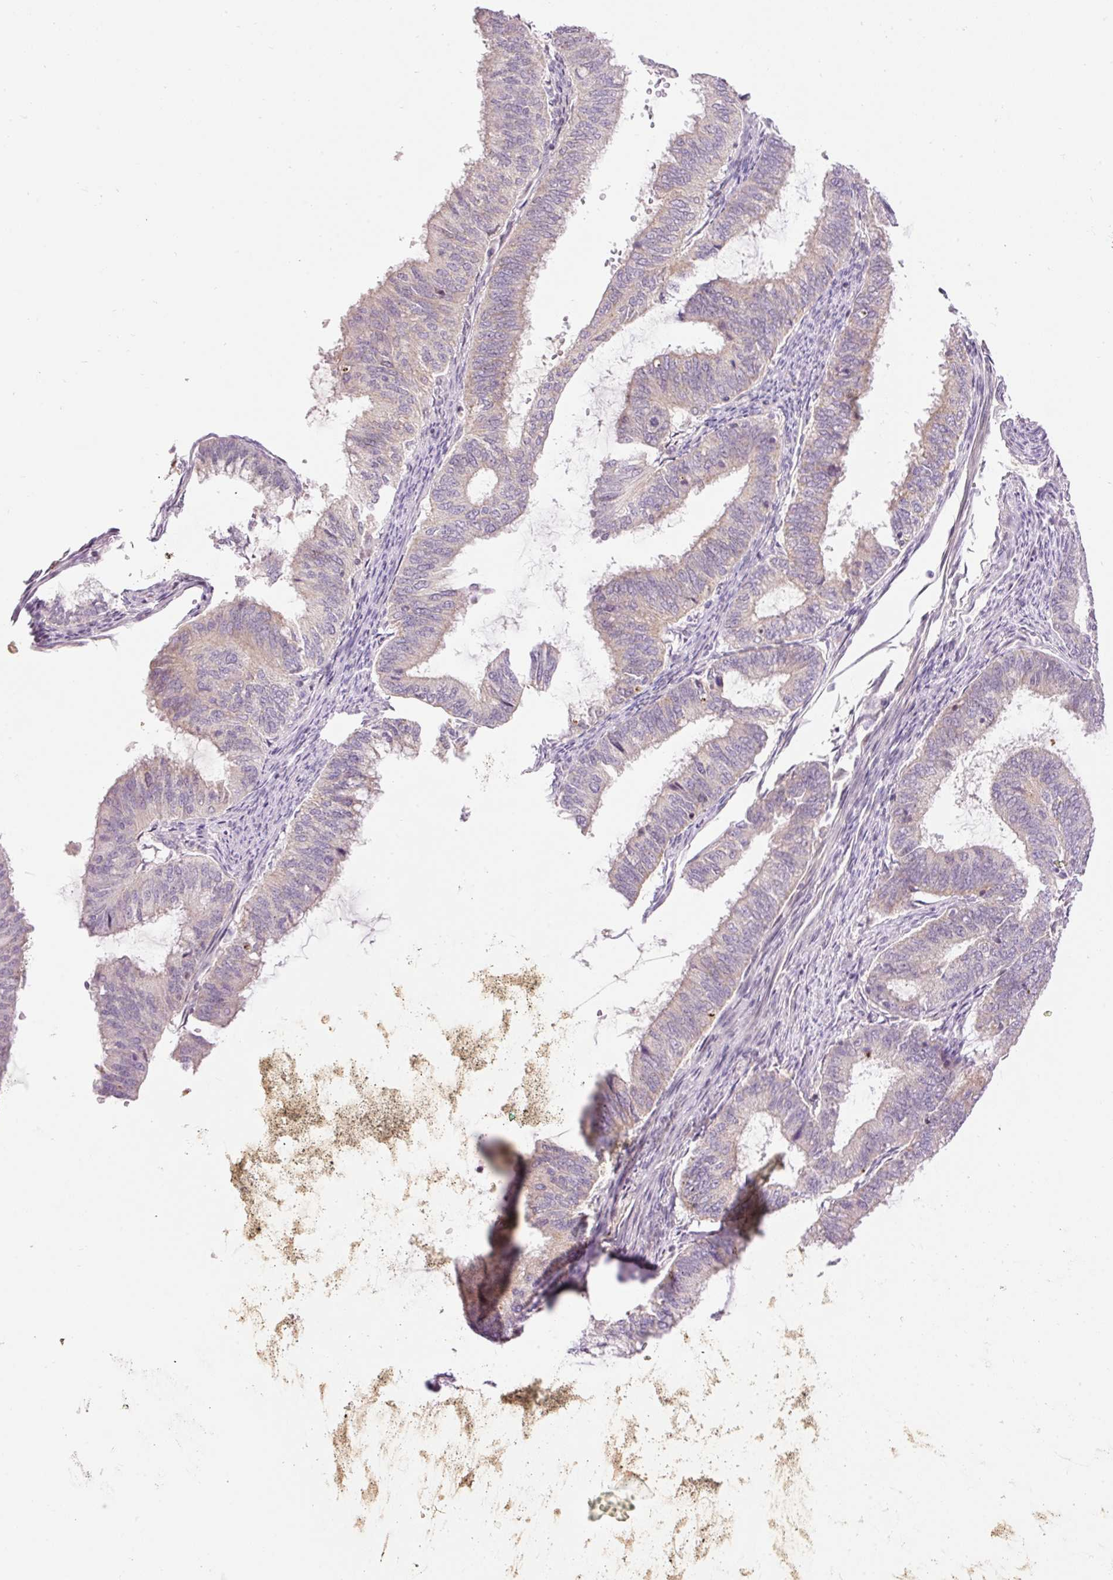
{"staining": {"intensity": "negative", "quantity": "none", "location": "none"}, "tissue": "endometrial cancer", "cell_type": "Tumor cells", "image_type": "cancer", "snomed": [{"axis": "morphology", "description": "Adenocarcinoma, NOS"}, {"axis": "topography", "description": "Endometrium"}], "caption": "This is an IHC micrograph of human endometrial cancer. There is no expression in tumor cells.", "gene": "ABHD11", "patient": {"sex": "female", "age": 51}}